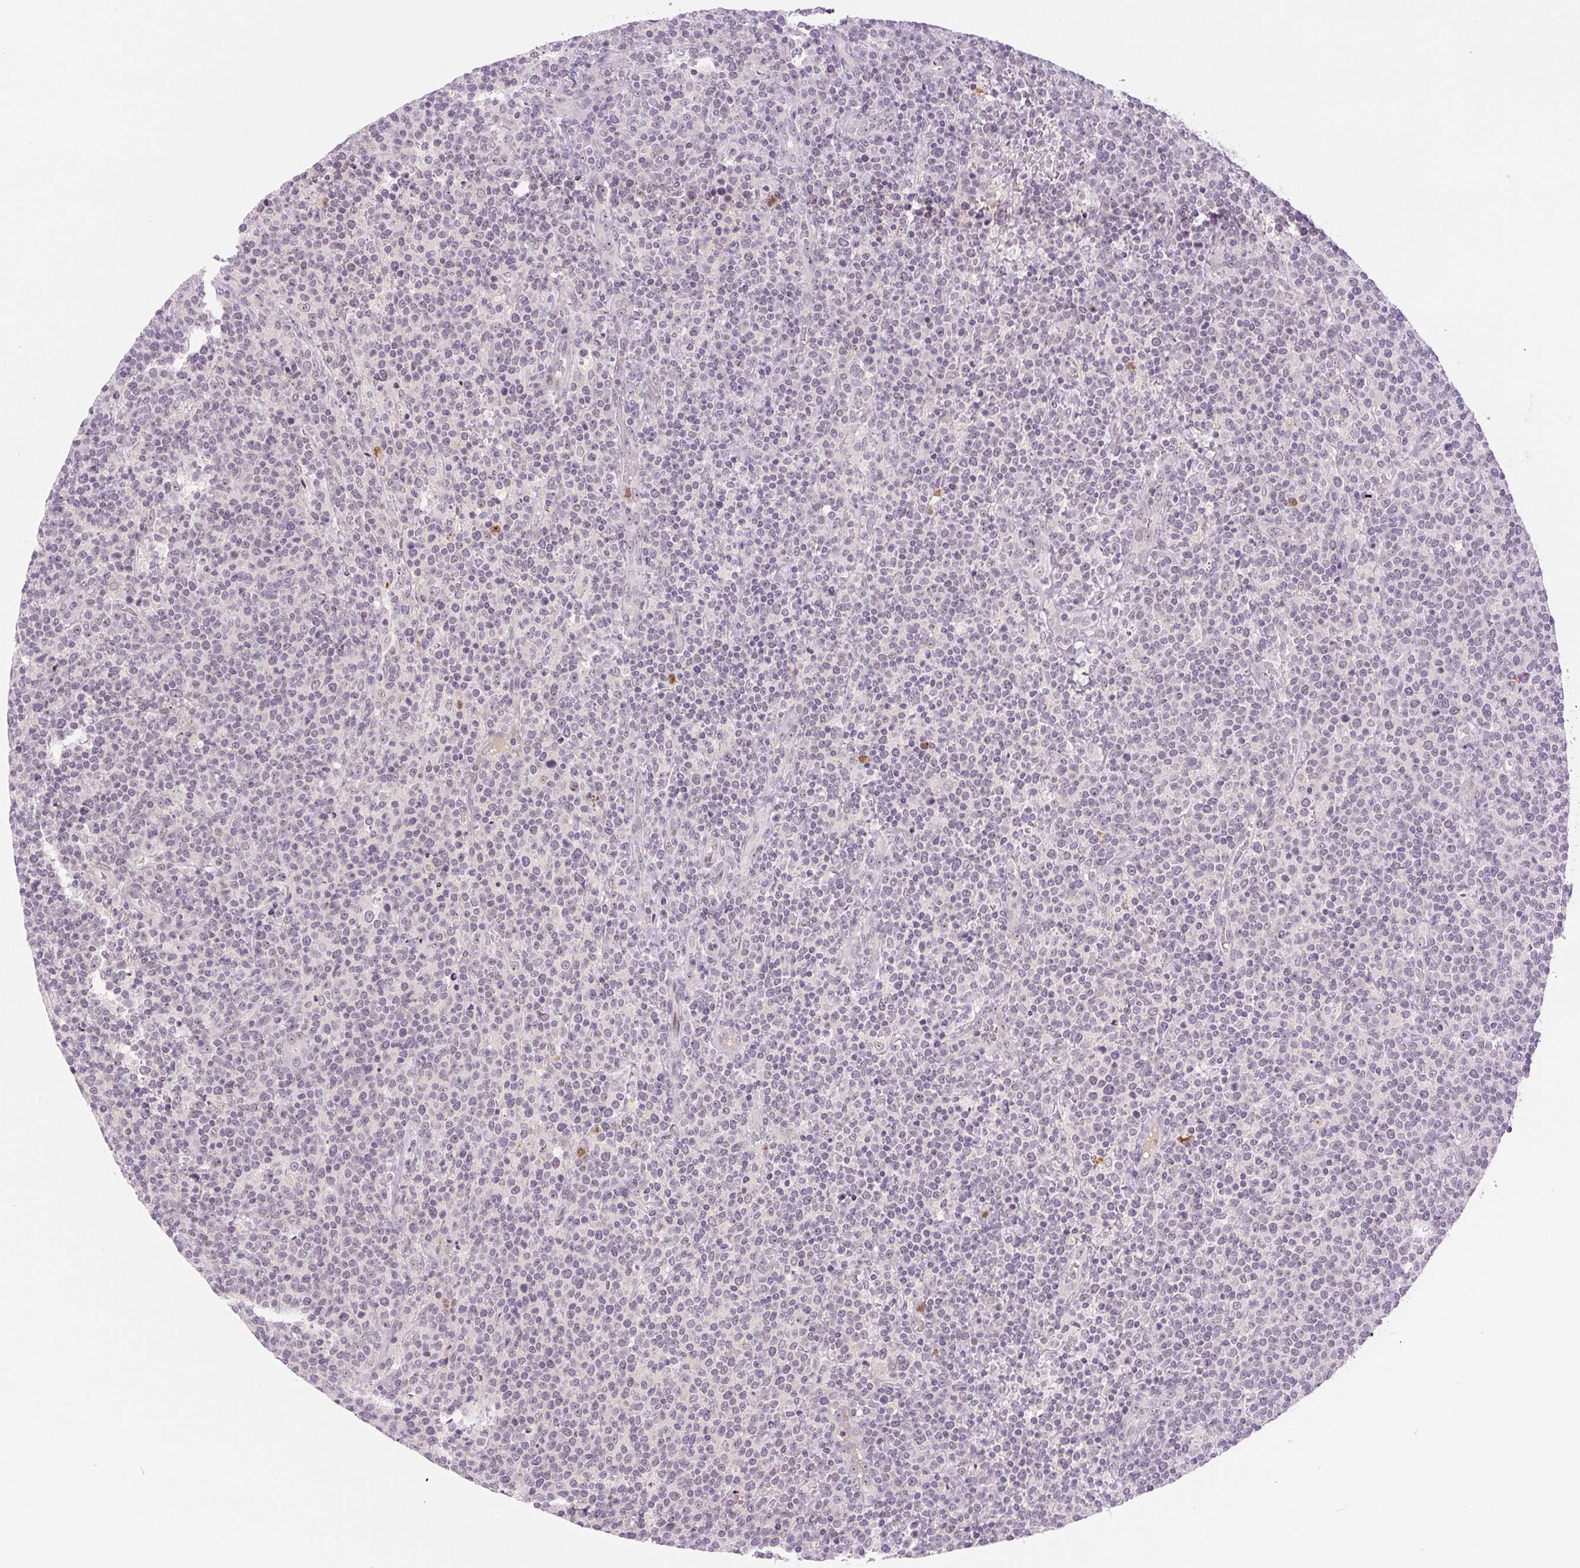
{"staining": {"intensity": "negative", "quantity": "none", "location": "none"}, "tissue": "lymphoma", "cell_type": "Tumor cells", "image_type": "cancer", "snomed": [{"axis": "morphology", "description": "Malignant lymphoma, non-Hodgkin's type, High grade"}, {"axis": "topography", "description": "Lymph node"}], "caption": "Histopathology image shows no significant protein expression in tumor cells of lymphoma. Brightfield microscopy of immunohistochemistry (IHC) stained with DAB (brown) and hematoxylin (blue), captured at high magnification.", "gene": "SGF29", "patient": {"sex": "male", "age": 61}}